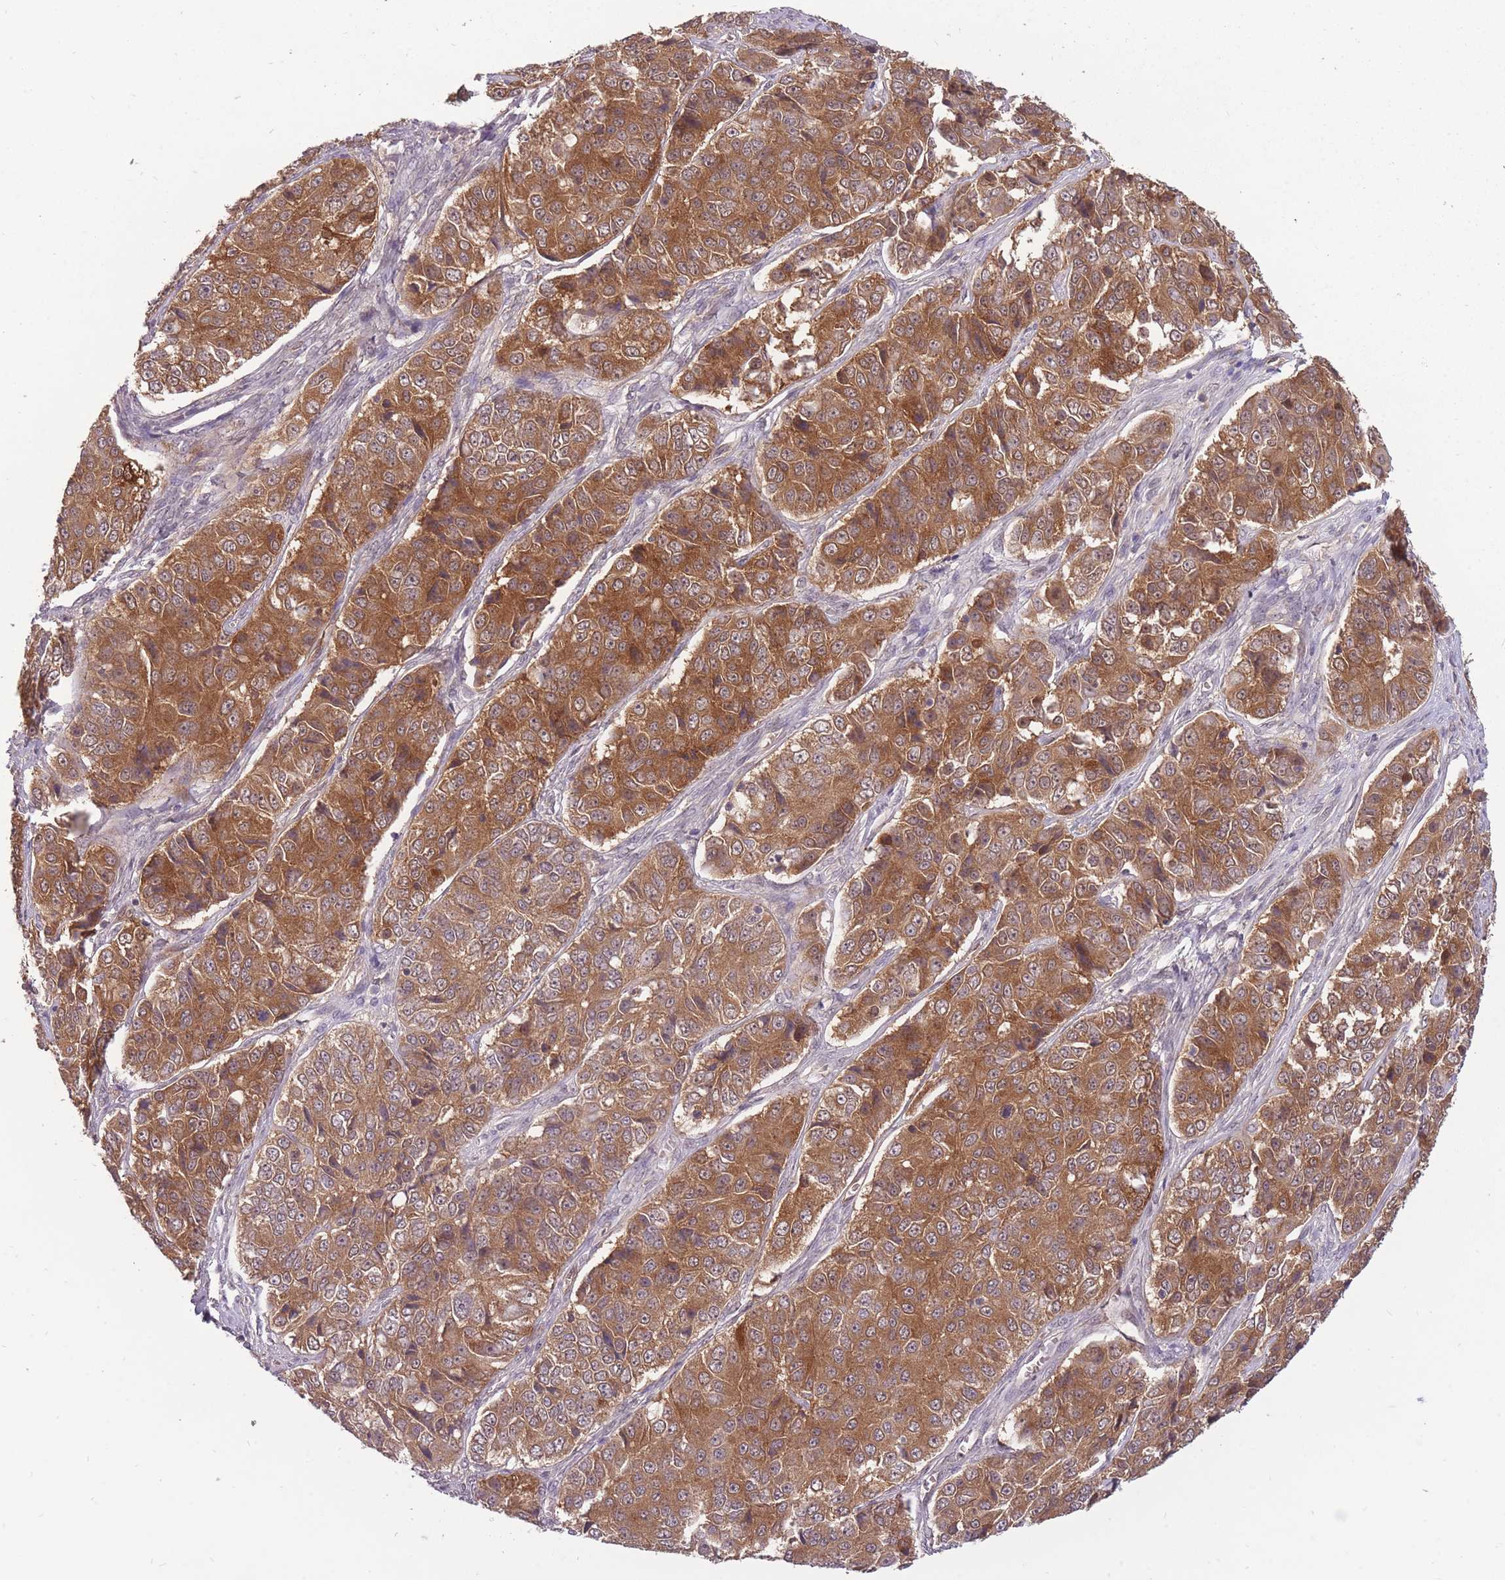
{"staining": {"intensity": "moderate", "quantity": ">75%", "location": "cytoplasmic/membranous"}, "tissue": "ovarian cancer", "cell_type": "Tumor cells", "image_type": "cancer", "snomed": [{"axis": "morphology", "description": "Carcinoma, endometroid"}, {"axis": "topography", "description": "Ovary"}], "caption": "Ovarian endometroid carcinoma tissue reveals moderate cytoplasmic/membranous positivity in approximately >75% of tumor cells, visualized by immunohistochemistry. The protein is stained brown, and the nuclei are stained in blue (DAB (3,3'-diaminobenzidine) IHC with brightfield microscopy, high magnification).", "gene": "LRATD2", "patient": {"sex": "female", "age": 51}}